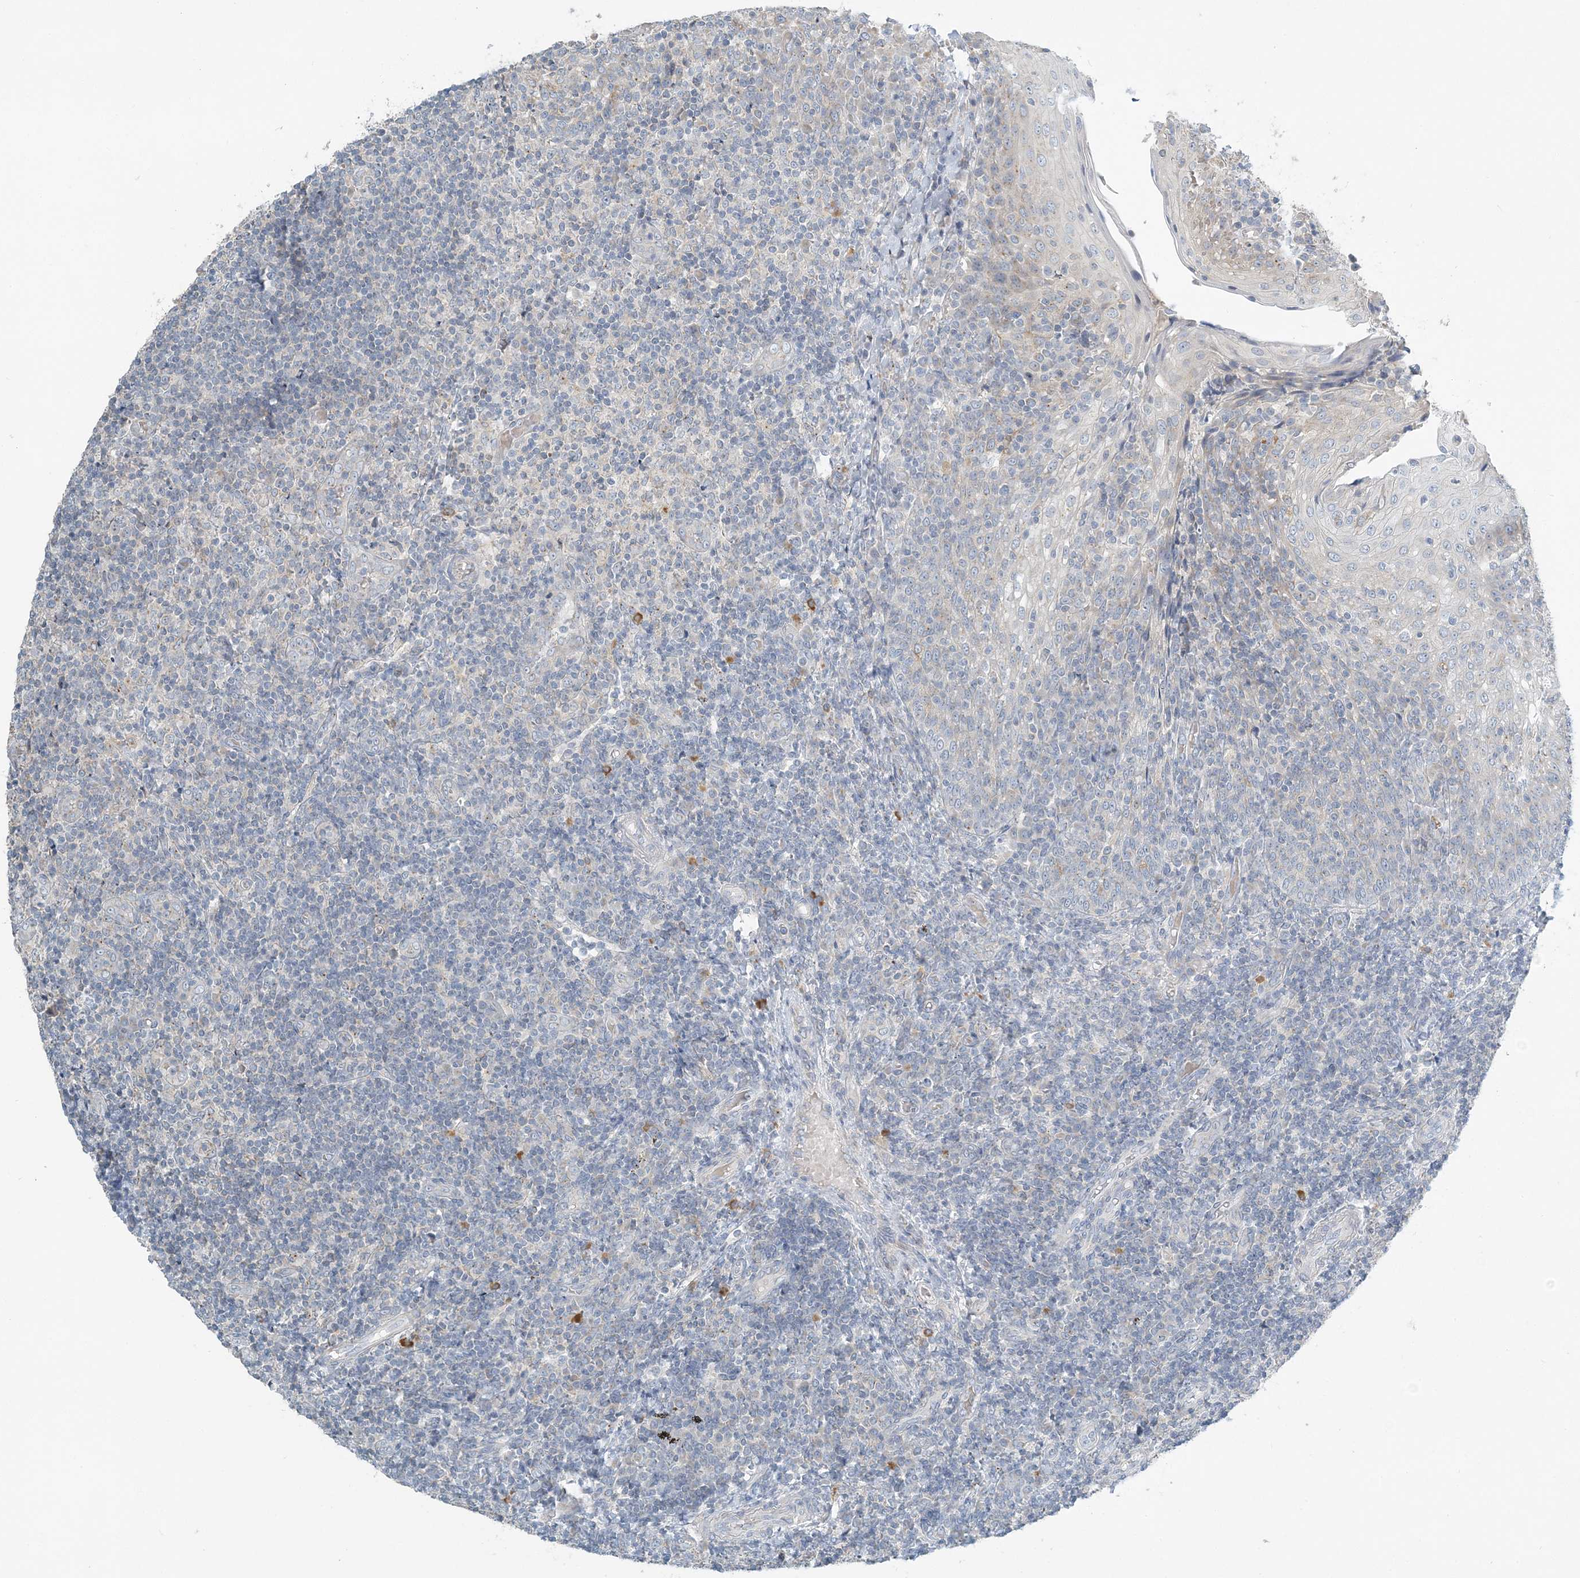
{"staining": {"intensity": "negative", "quantity": "none", "location": "none"}, "tissue": "tonsil", "cell_type": "Germinal center cells", "image_type": "normal", "snomed": [{"axis": "morphology", "description": "Normal tissue, NOS"}, {"axis": "topography", "description": "Tonsil"}], "caption": "IHC photomicrograph of unremarkable tonsil: tonsil stained with DAB (3,3'-diaminobenzidine) displays no significant protein staining in germinal center cells.", "gene": "NAA11", "patient": {"sex": "female", "age": 19}}